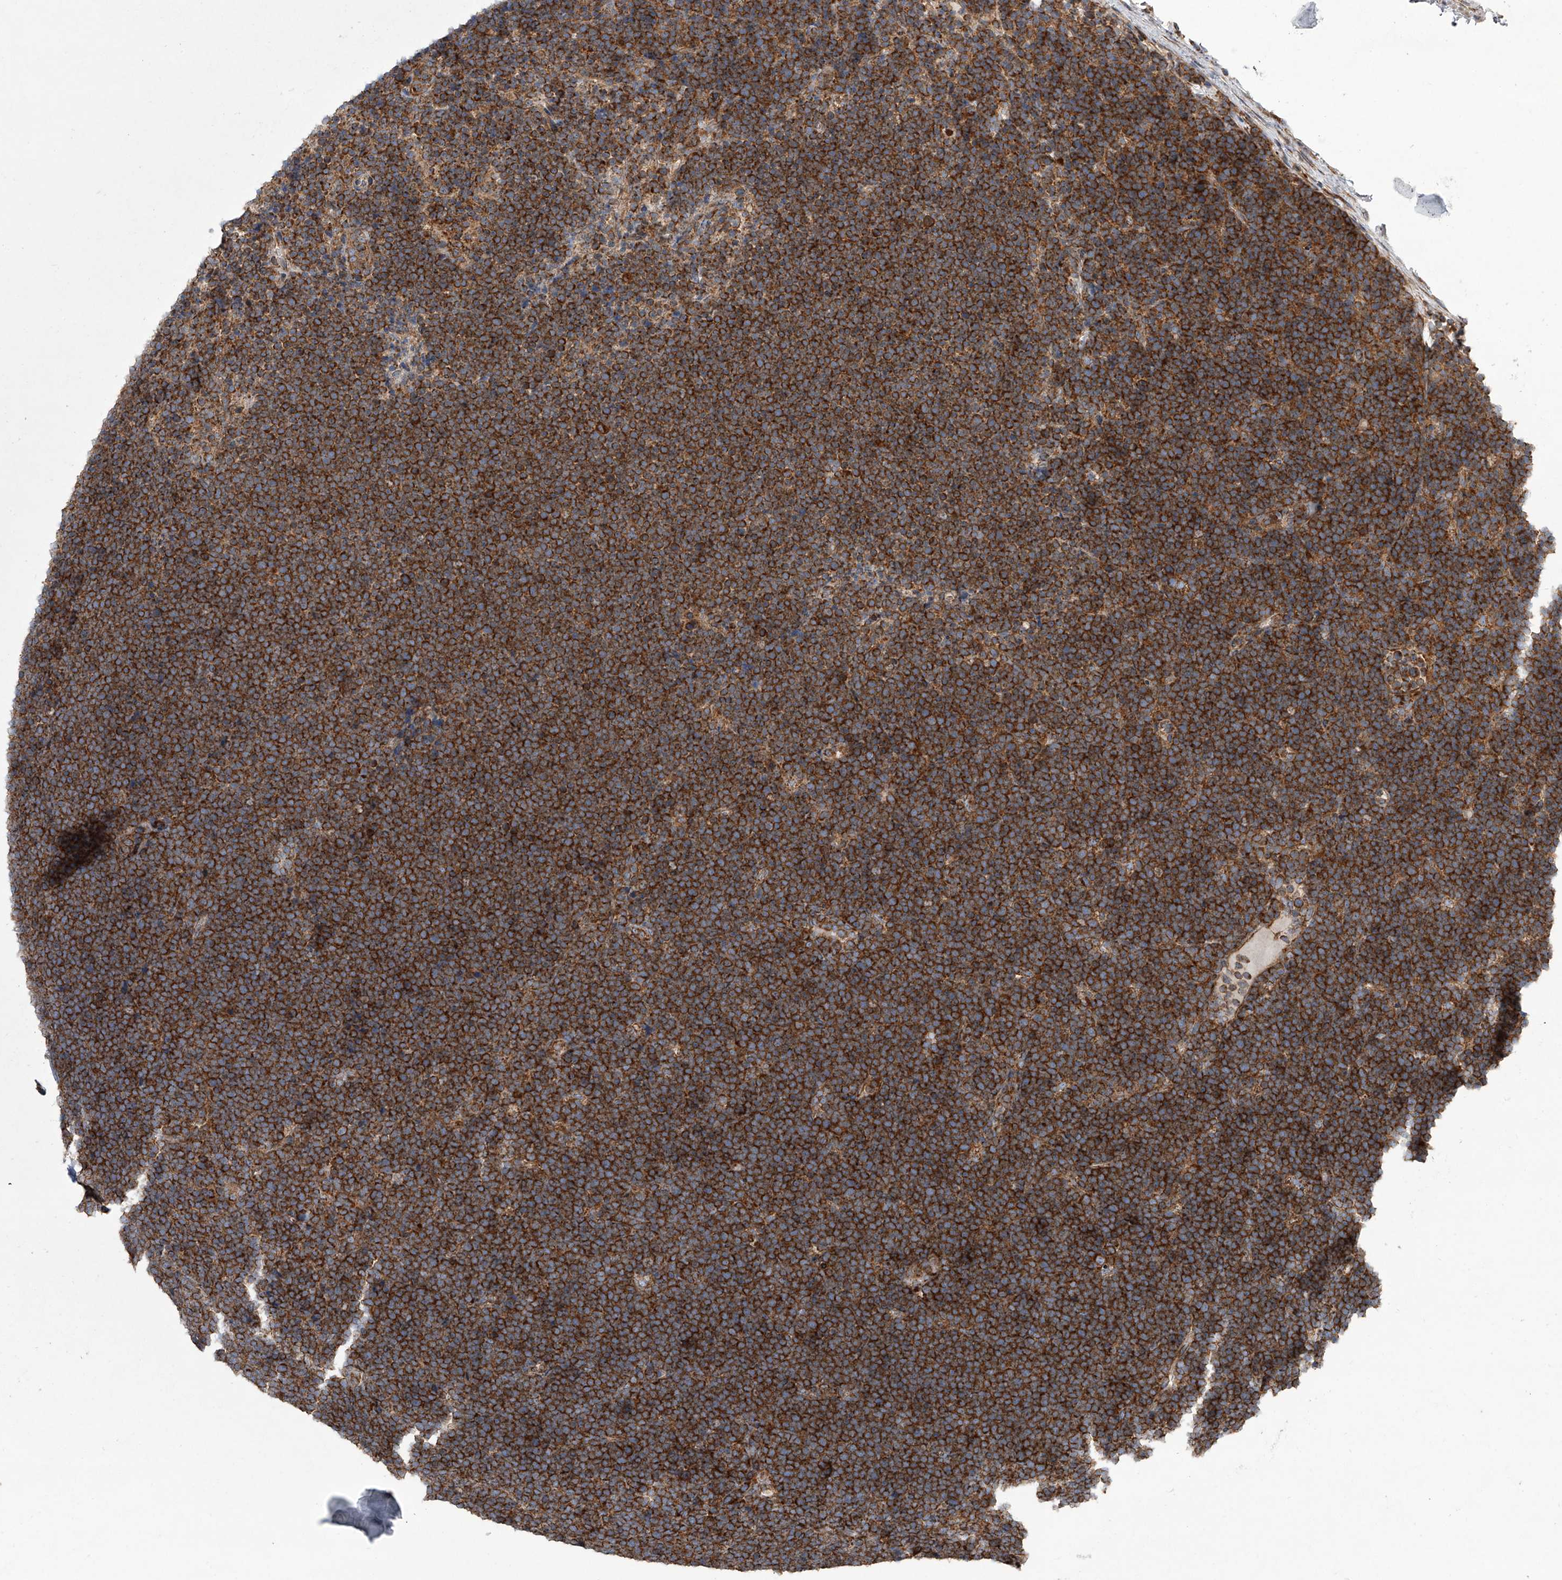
{"staining": {"intensity": "strong", "quantity": ">75%", "location": "cytoplasmic/membranous"}, "tissue": "lymphoma", "cell_type": "Tumor cells", "image_type": "cancer", "snomed": [{"axis": "morphology", "description": "Malignant lymphoma, non-Hodgkin's type, High grade"}, {"axis": "topography", "description": "Lymph node"}], "caption": "Immunohistochemistry (DAB) staining of human lymphoma shows strong cytoplasmic/membranous protein positivity in about >75% of tumor cells.", "gene": "ZC3H15", "patient": {"sex": "male", "age": 13}}